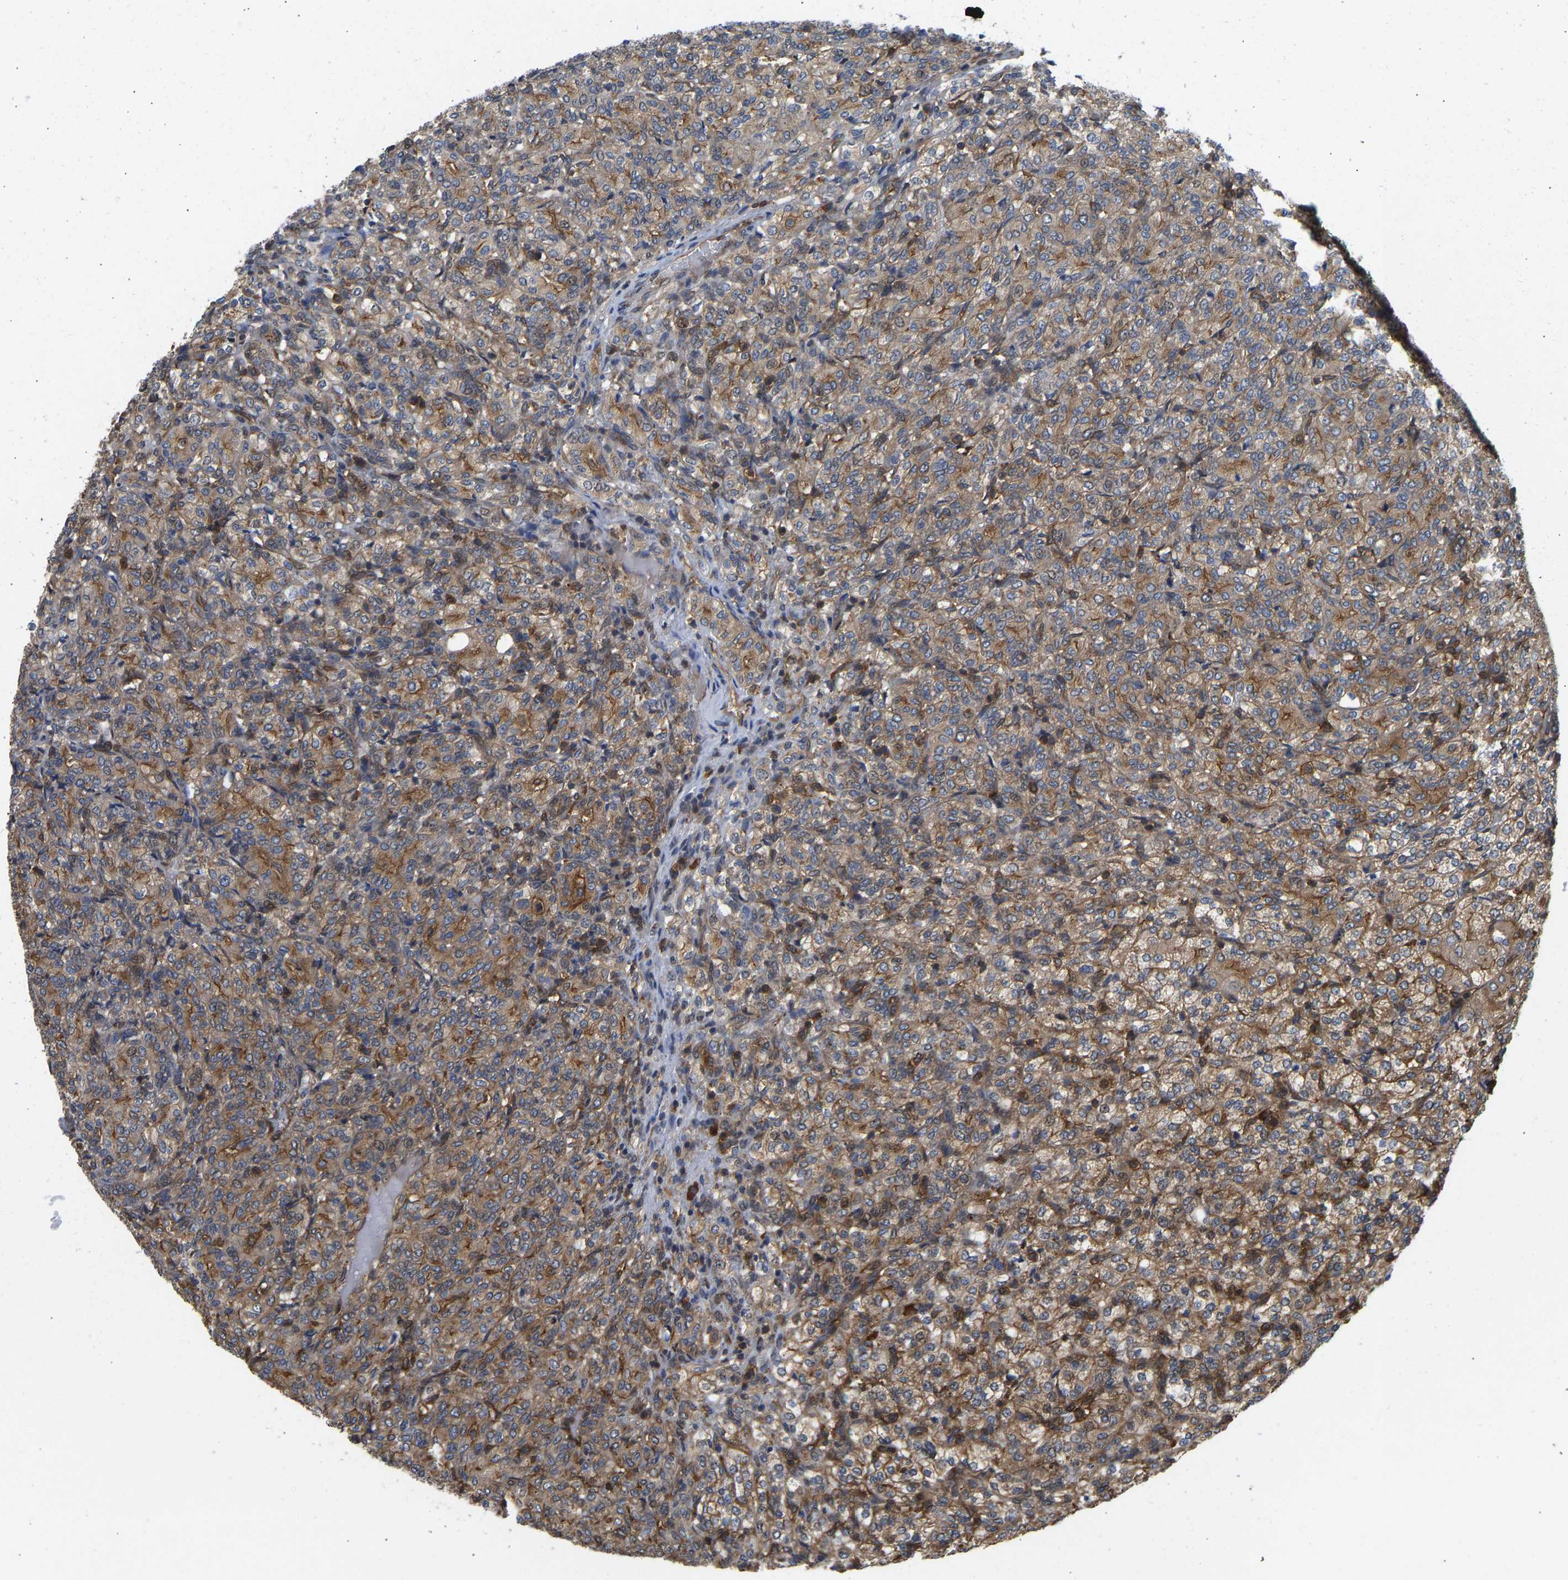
{"staining": {"intensity": "moderate", "quantity": ">75%", "location": "cytoplasmic/membranous"}, "tissue": "renal cancer", "cell_type": "Tumor cells", "image_type": "cancer", "snomed": [{"axis": "morphology", "description": "Adenocarcinoma, NOS"}, {"axis": "topography", "description": "Kidney"}], "caption": "Tumor cells show medium levels of moderate cytoplasmic/membranous positivity in approximately >75% of cells in human renal adenocarcinoma.", "gene": "RASGRF2", "patient": {"sex": "male", "age": 77}}